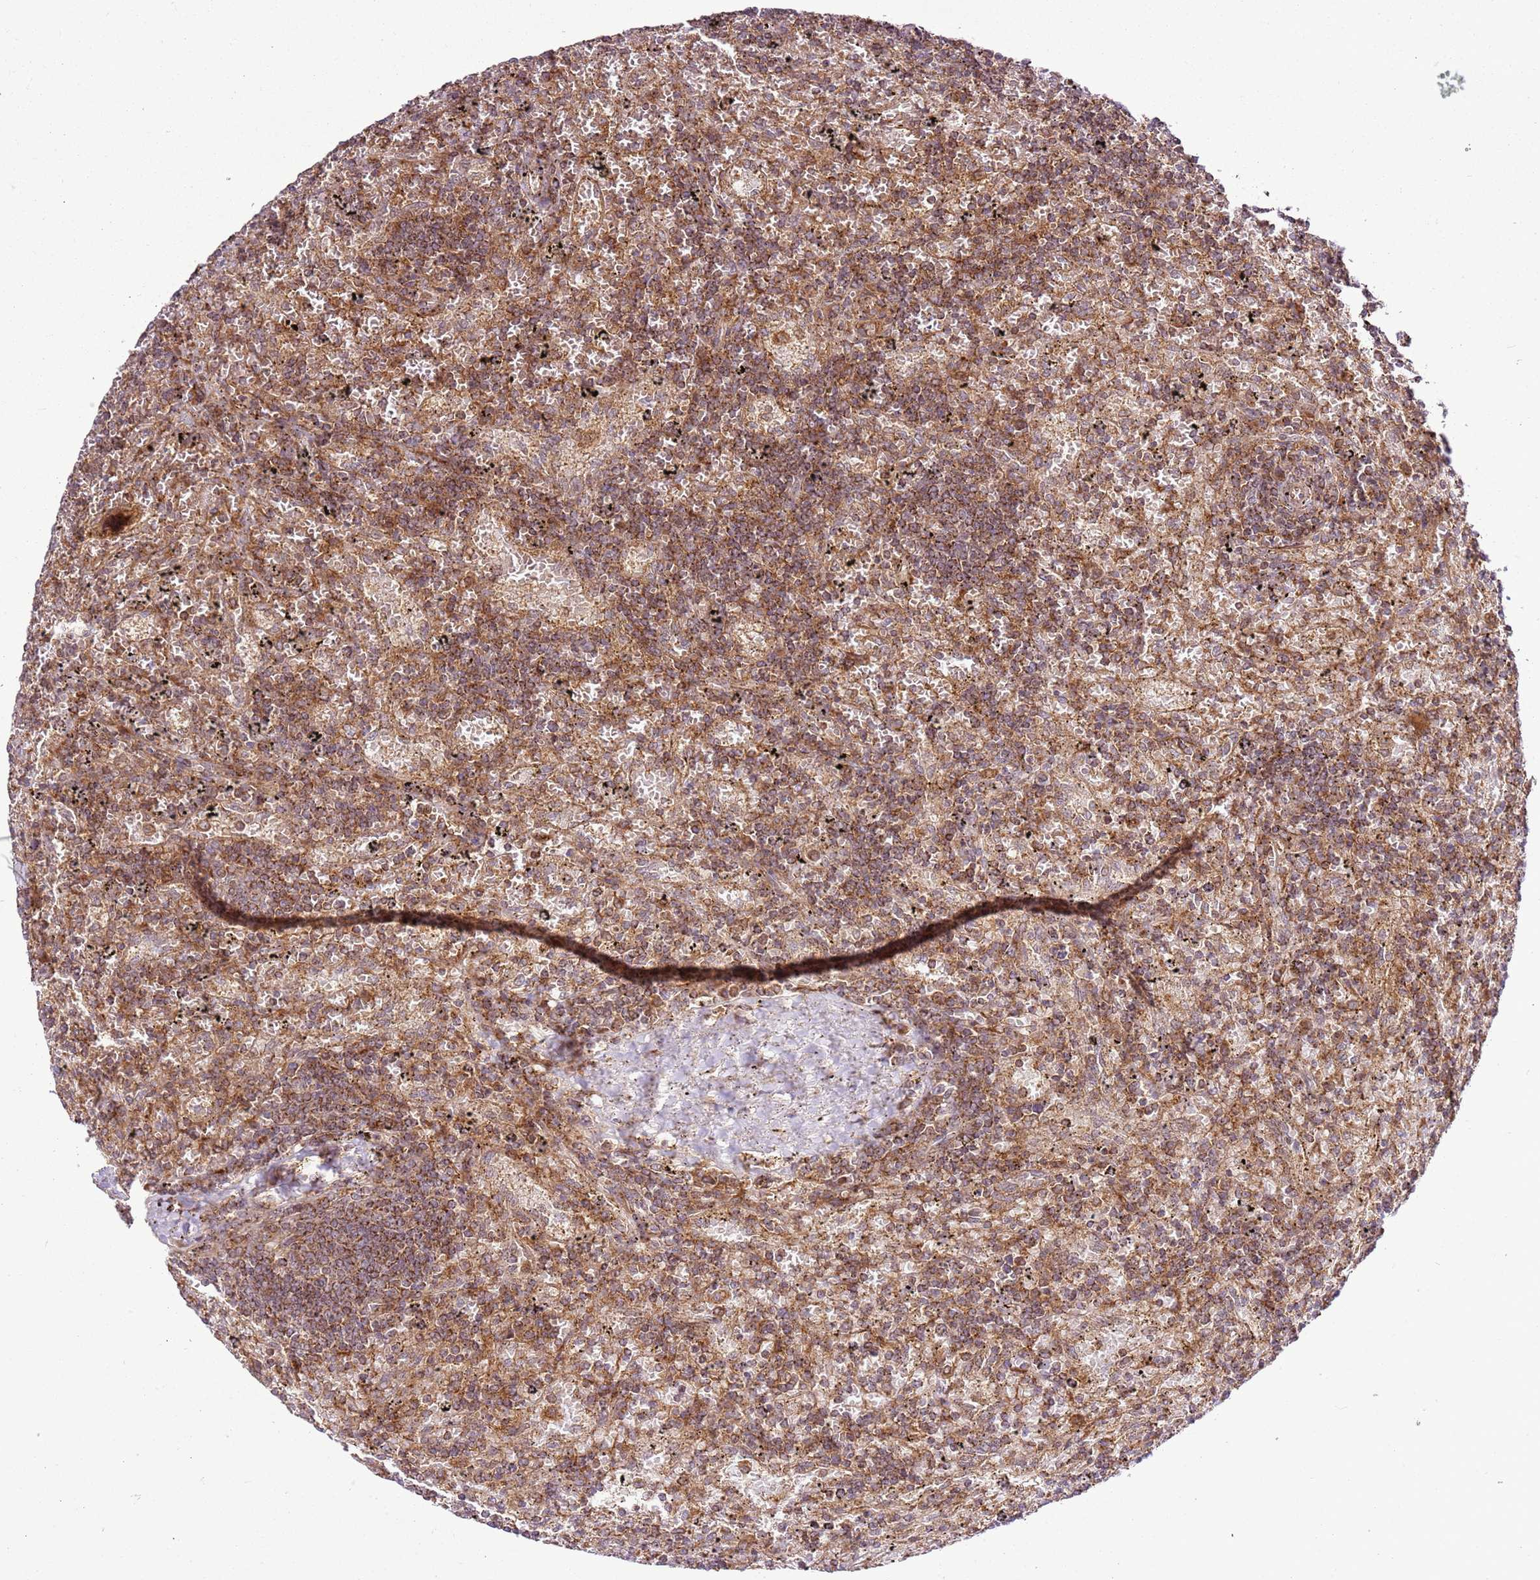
{"staining": {"intensity": "moderate", "quantity": ">75%", "location": "cytoplasmic/membranous"}, "tissue": "lymphoma", "cell_type": "Tumor cells", "image_type": "cancer", "snomed": [{"axis": "morphology", "description": "Malignant lymphoma, non-Hodgkin's type, Low grade"}, {"axis": "topography", "description": "Spleen"}], "caption": "DAB immunohistochemical staining of lymphoma shows moderate cytoplasmic/membranous protein expression in about >75% of tumor cells.", "gene": "RASA3", "patient": {"sex": "male", "age": 76}}